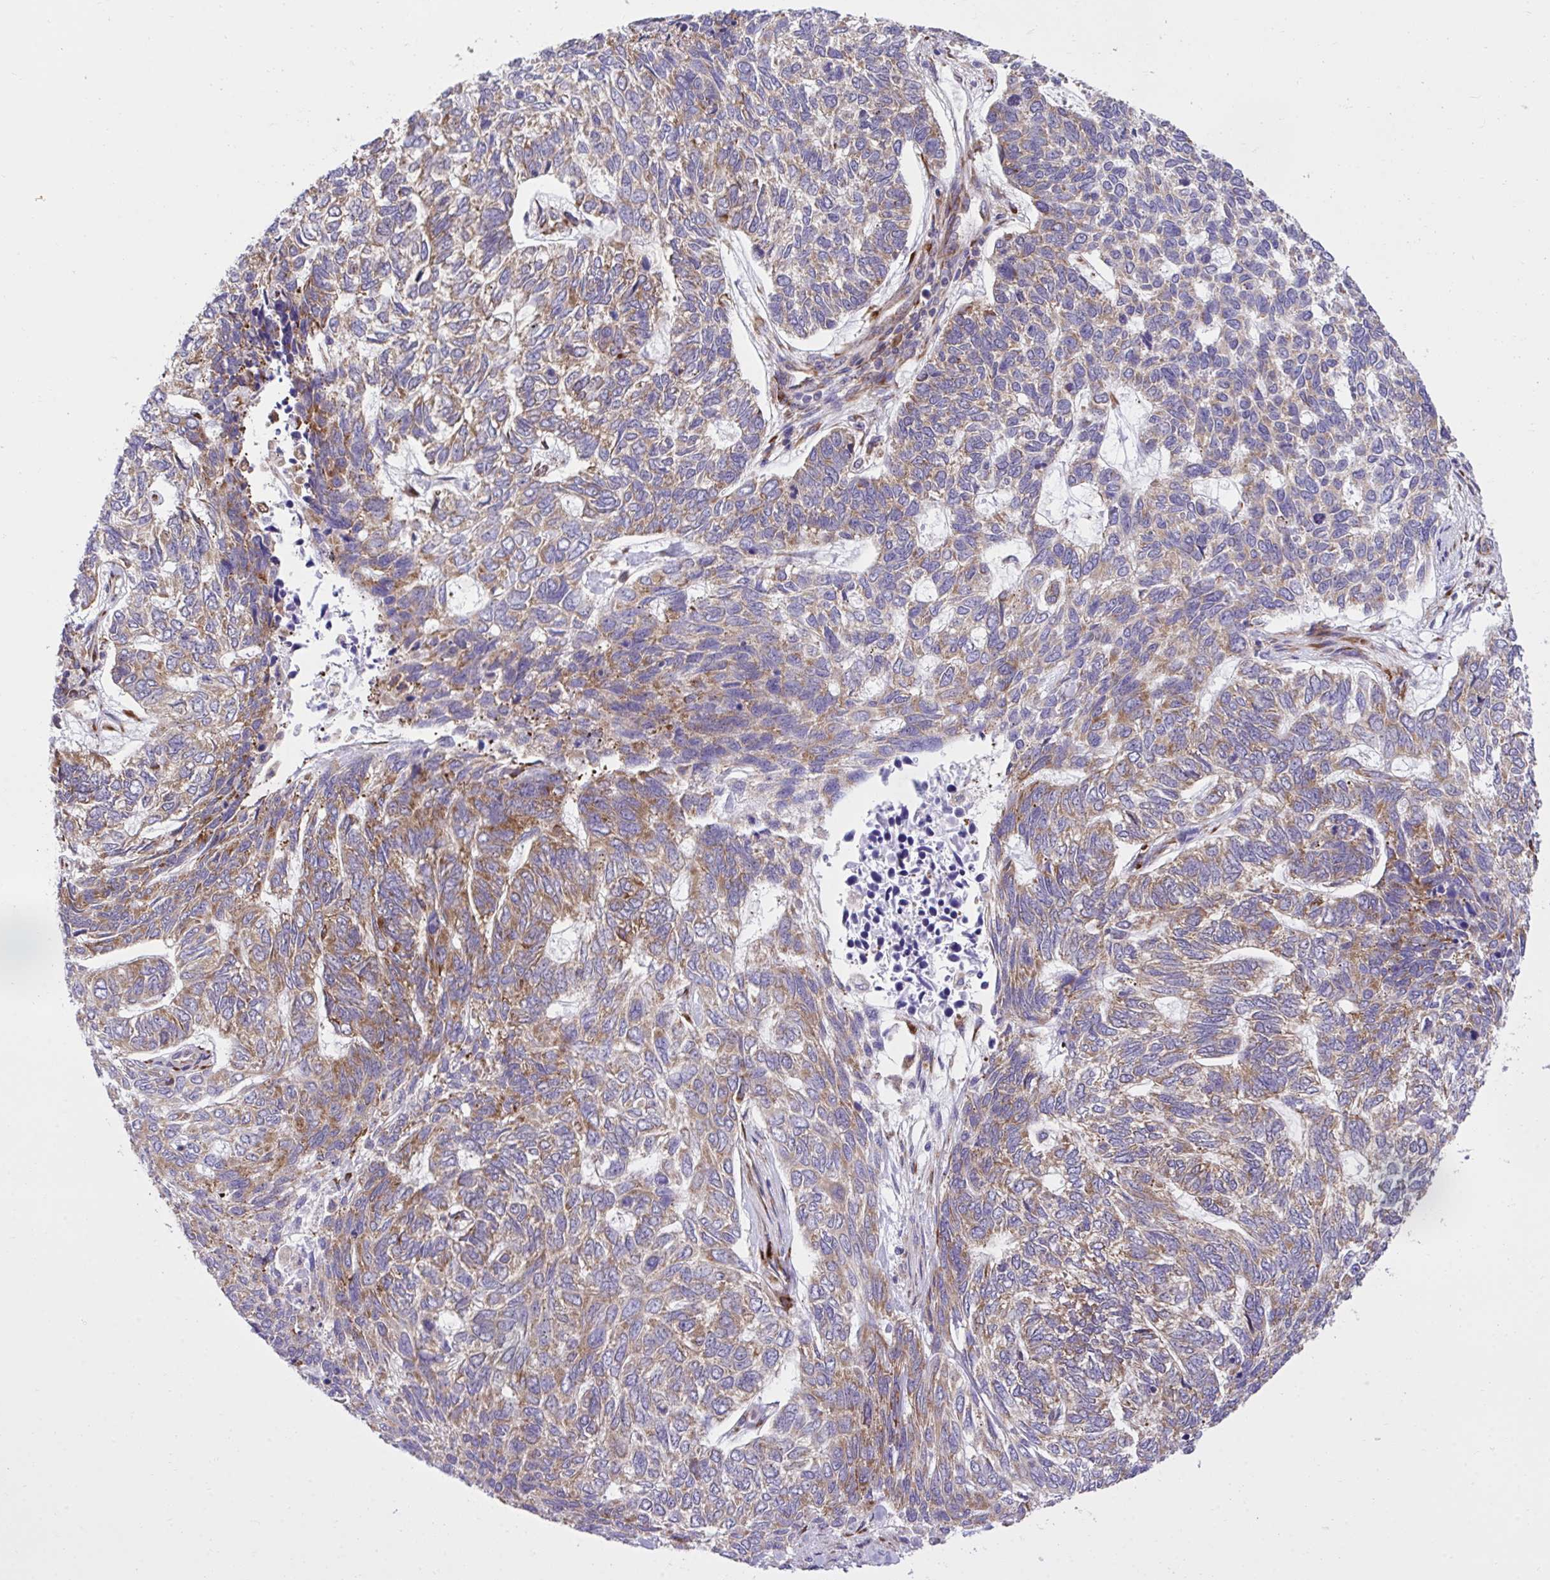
{"staining": {"intensity": "moderate", "quantity": ">75%", "location": "cytoplasmic/membranous"}, "tissue": "skin cancer", "cell_type": "Tumor cells", "image_type": "cancer", "snomed": [{"axis": "morphology", "description": "Basal cell carcinoma"}, {"axis": "topography", "description": "Skin"}], "caption": "Protein expression analysis of skin cancer (basal cell carcinoma) reveals moderate cytoplasmic/membranous staining in about >75% of tumor cells. The staining was performed using DAB to visualize the protein expression in brown, while the nuclei were stained in blue with hematoxylin (Magnification: 20x).", "gene": "RPS15", "patient": {"sex": "female", "age": 65}}